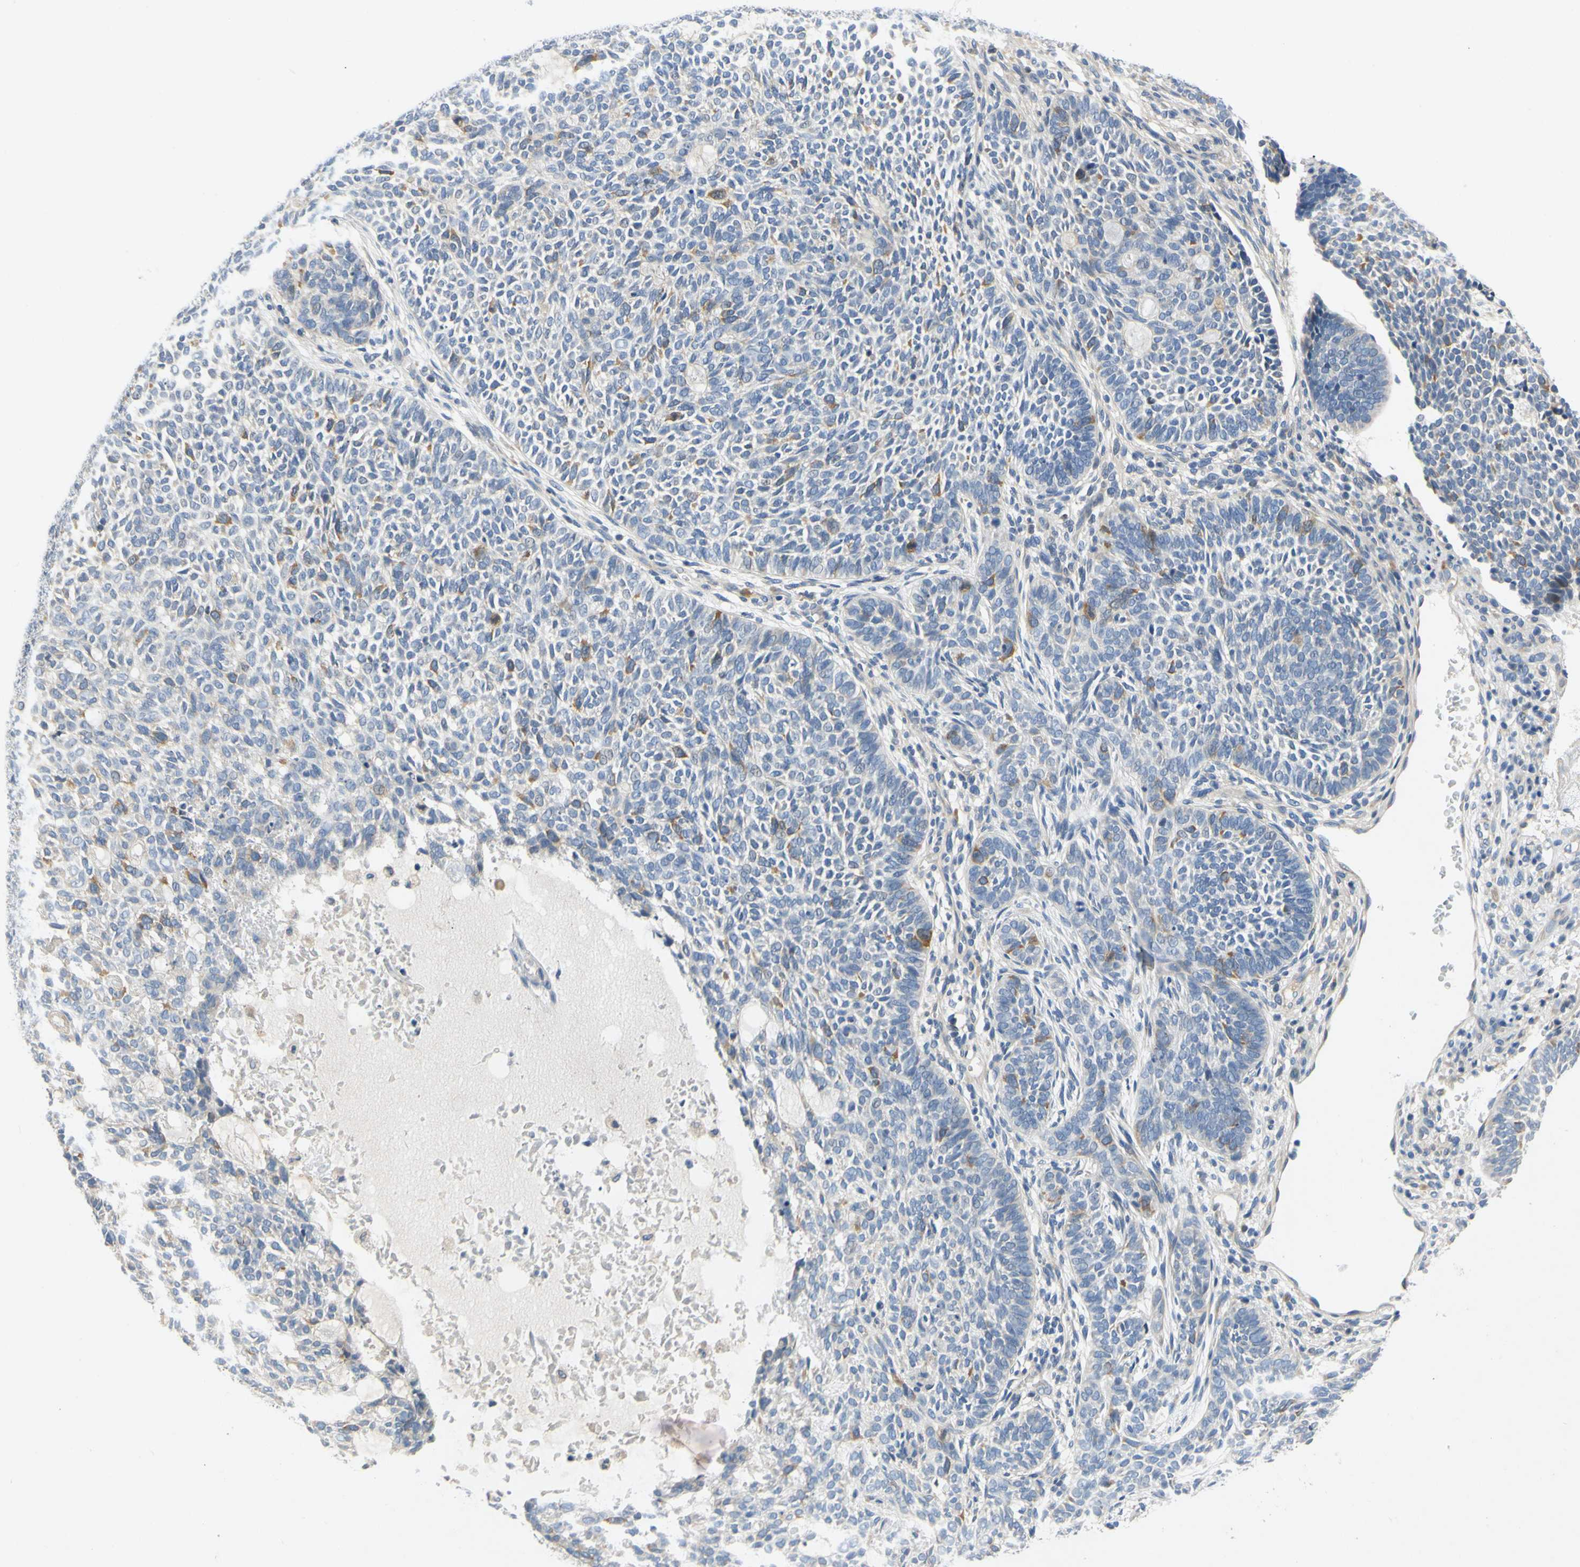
{"staining": {"intensity": "moderate", "quantity": "<25%", "location": "cytoplasmic/membranous"}, "tissue": "skin cancer", "cell_type": "Tumor cells", "image_type": "cancer", "snomed": [{"axis": "morphology", "description": "Basal cell carcinoma"}, {"axis": "topography", "description": "Skin"}], "caption": "Immunohistochemistry (DAB (3,3'-diaminobenzidine)) staining of human skin basal cell carcinoma displays moderate cytoplasmic/membranous protein staining in about <25% of tumor cells. The protein is shown in brown color, while the nuclei are stained blue.", "gene": "CCNB2", "patient": {"sex": "male", "age": 87}}